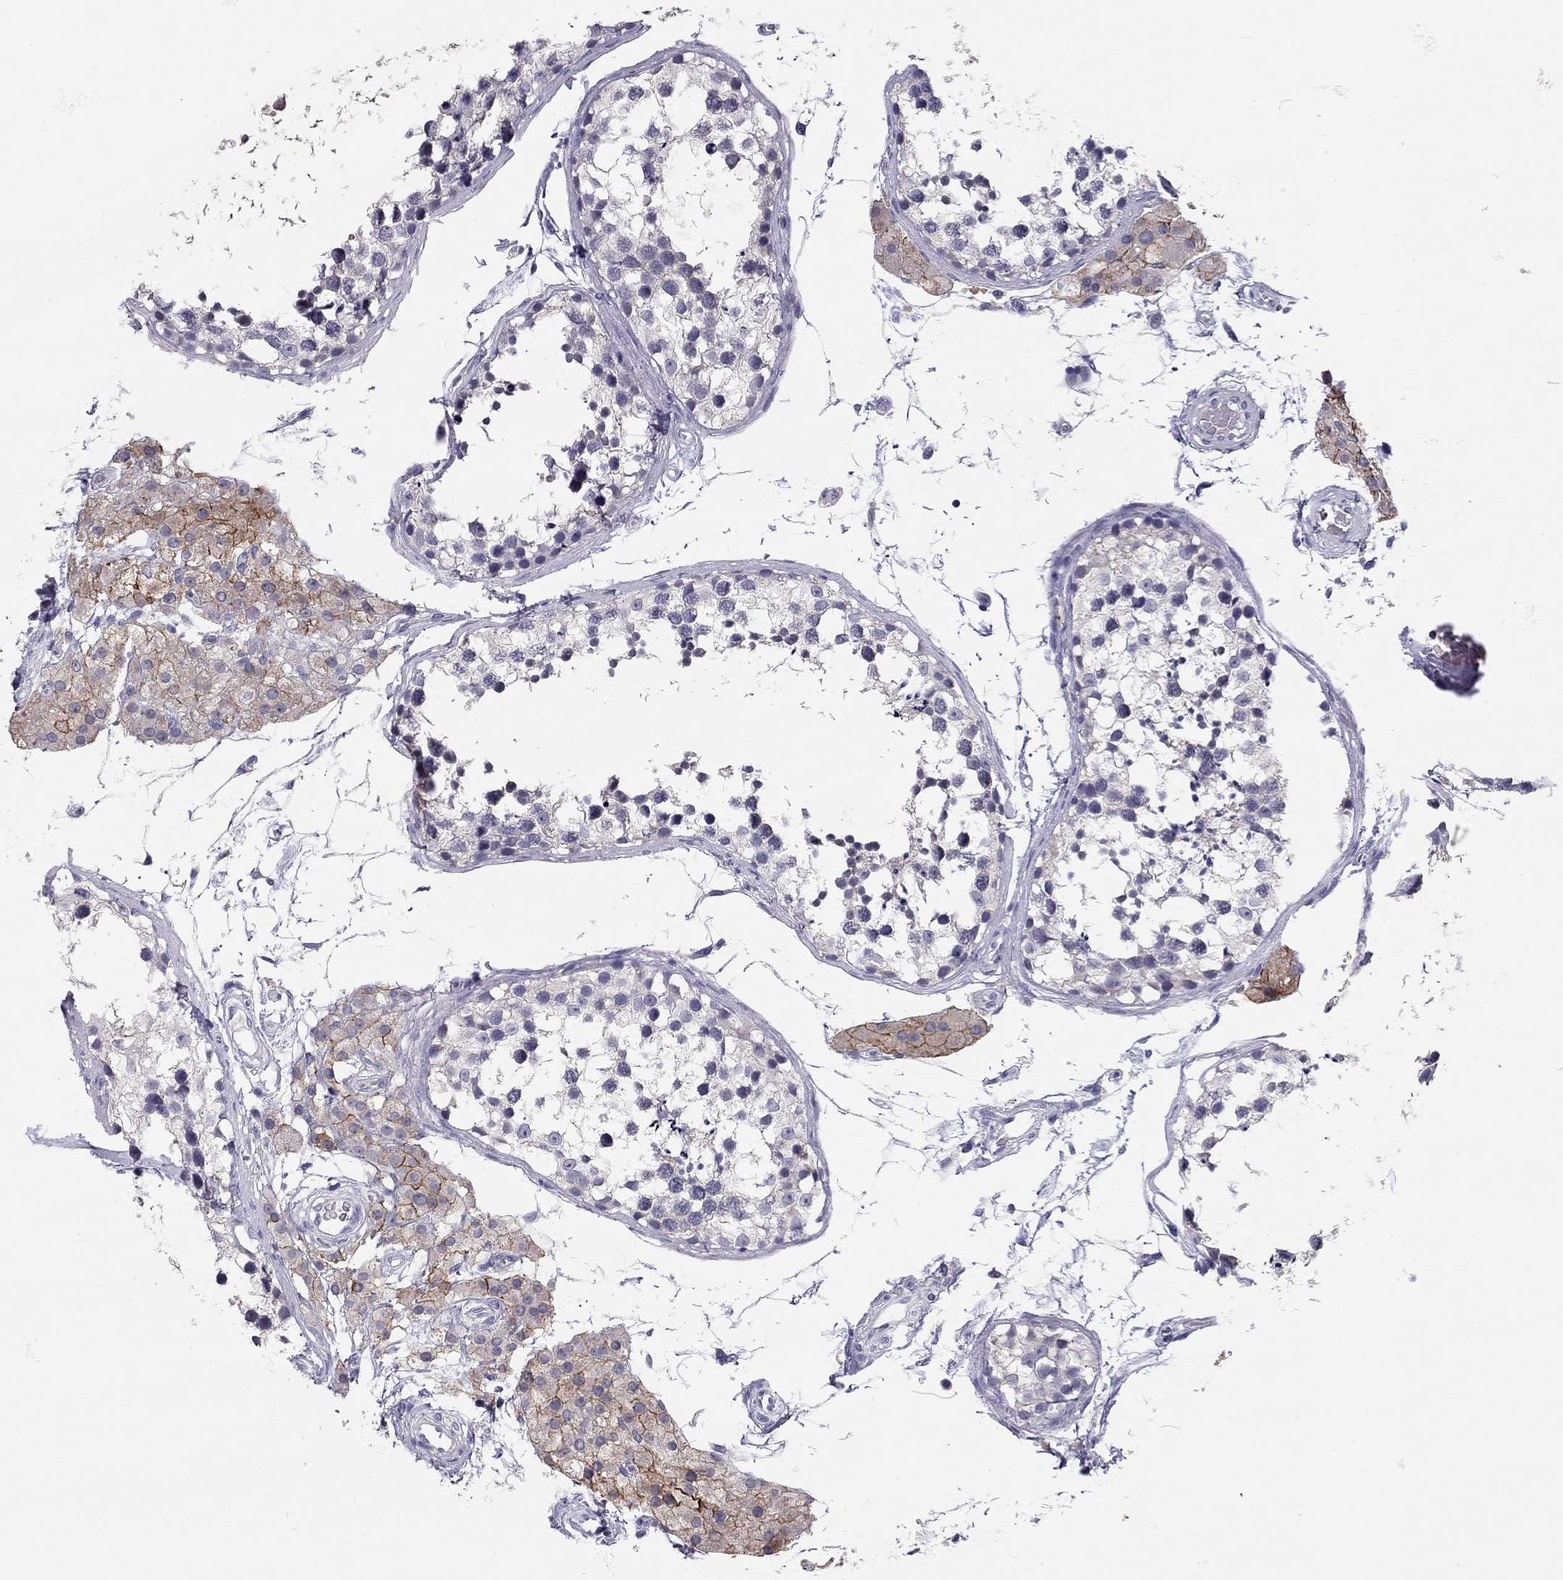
{"staining": {"intensity": "negative", "quantity": "none", "location": "none"}, "tissue": "testis", "cell_type": "Cells in seminiferous ducts", "image_type": "normal", "snomed": [{"axis": "morphology", "description": "Normal tissue, NOS"}, {"axis": "morphology", "description": "Seminoma, NOS"}, {"axis": "topography", "description": "Testis"}], "caption": "Immunohistochemistry image of benign human testis stained for a protein (brown), which displays no positivity in cells in seminiferous ducts.", "gene": "SCARB1", "patient": {"sex": "male", "age": 65}}